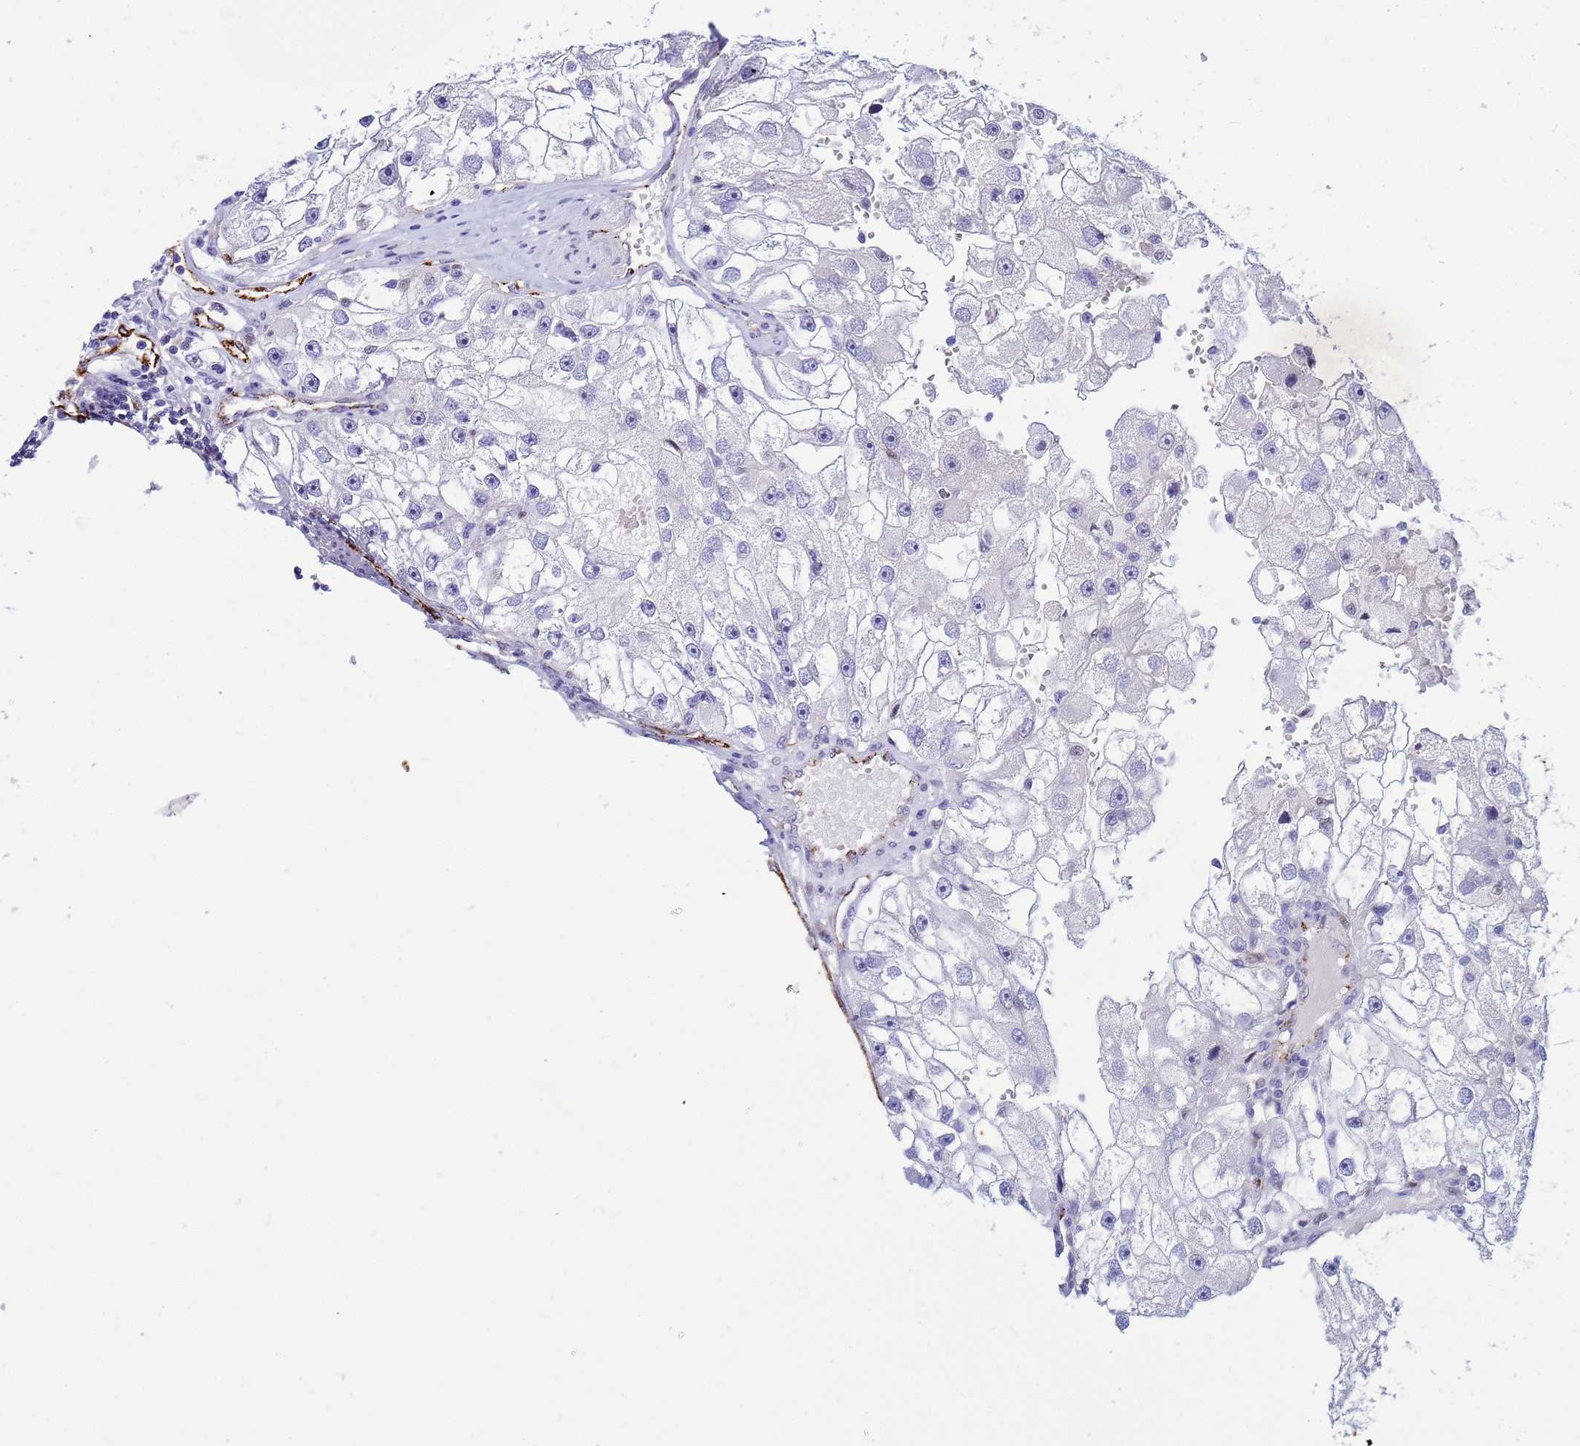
{"staining": {"intensity": "negative", "quantity": "none", "location": "none"}, "tissue": "renal cancer", "cell_type": "Tumor cells", "image_type": "cancer", "snomed": [{"axis": "morphology", "description": "Adenocarcinoma, NOS"}, {"axis": "topography", "description": "Kidney"}], "caption": "Immunohistochemistry (IHC) of human renal cancer exhibits no staining in tumor cells. (Stains: DAB (3,3'-diaminobenzidine) immunohistochemistry with hematoxylin counter stain, Microscopy: brightfield microscopy at high magnification).", "gene": "SLC25A37", "patient": {"sex": "male", "age": 63}}